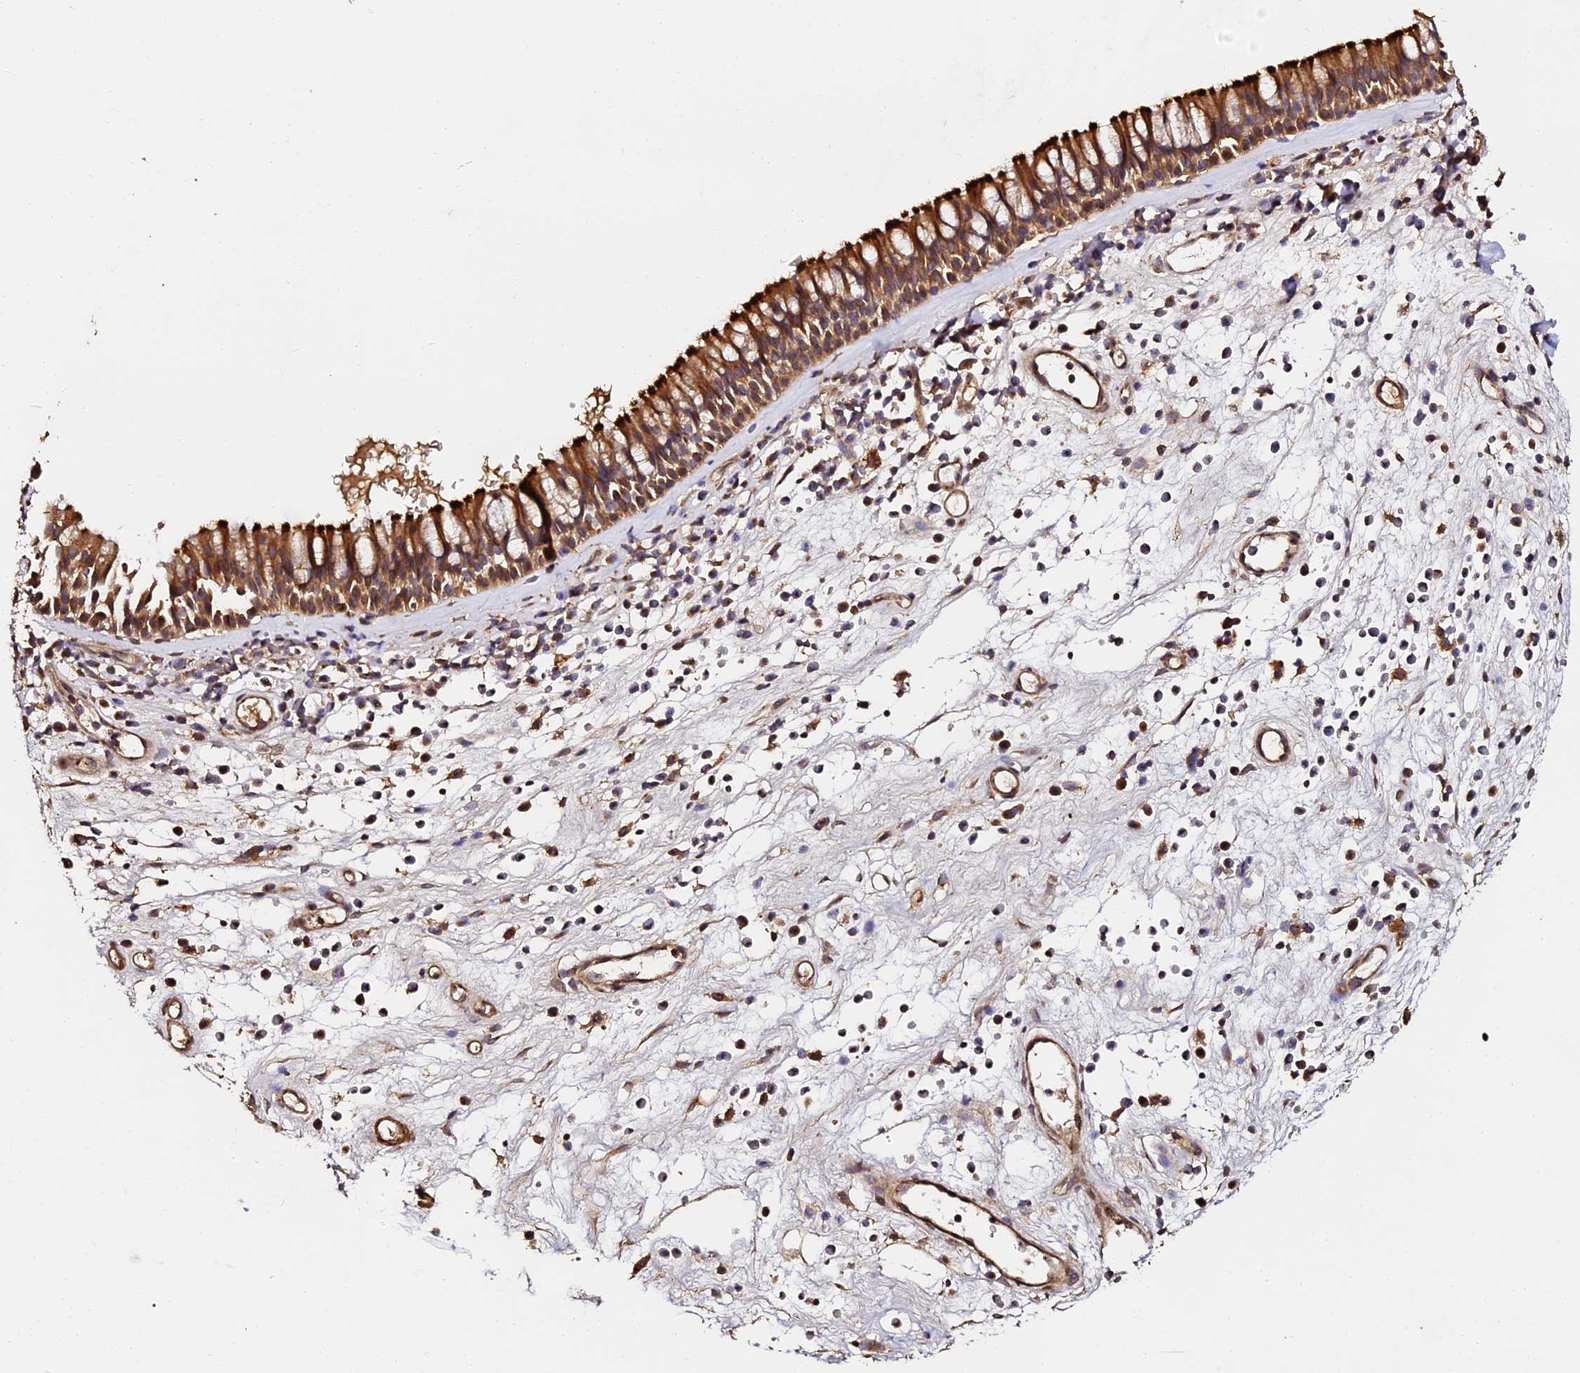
{"staining": {"intensity": "strong", "quantity": ">75%", "location": "cytoplasmic/membranous"}, "tissue": "nasopharynx", "cell_type": "Respiratory epithelial cells", "image_type": "normal", "snomed": [{"axis": "morphology", "description": "Normal tissue, NOS"}, {"axis": "morphology", "description": "Inflammation, NOS"}, {"axis": "morphology", "description": "Malignant melanoma, Metastatic site"}, {"axis": "topography", "description": "Nasopharynx"}], "caption": "This micrograph exhibits benign nasopharynx stained with immunohistochemistry (IHC) to label a protein in brown. The cytoplasmic/membranous of respiratory epithelial cells show strong positivity for the protein. Nuclei are counter-stained blue.", "gene": "TDO2", "patient": {"sex": "male", "age": 70}}